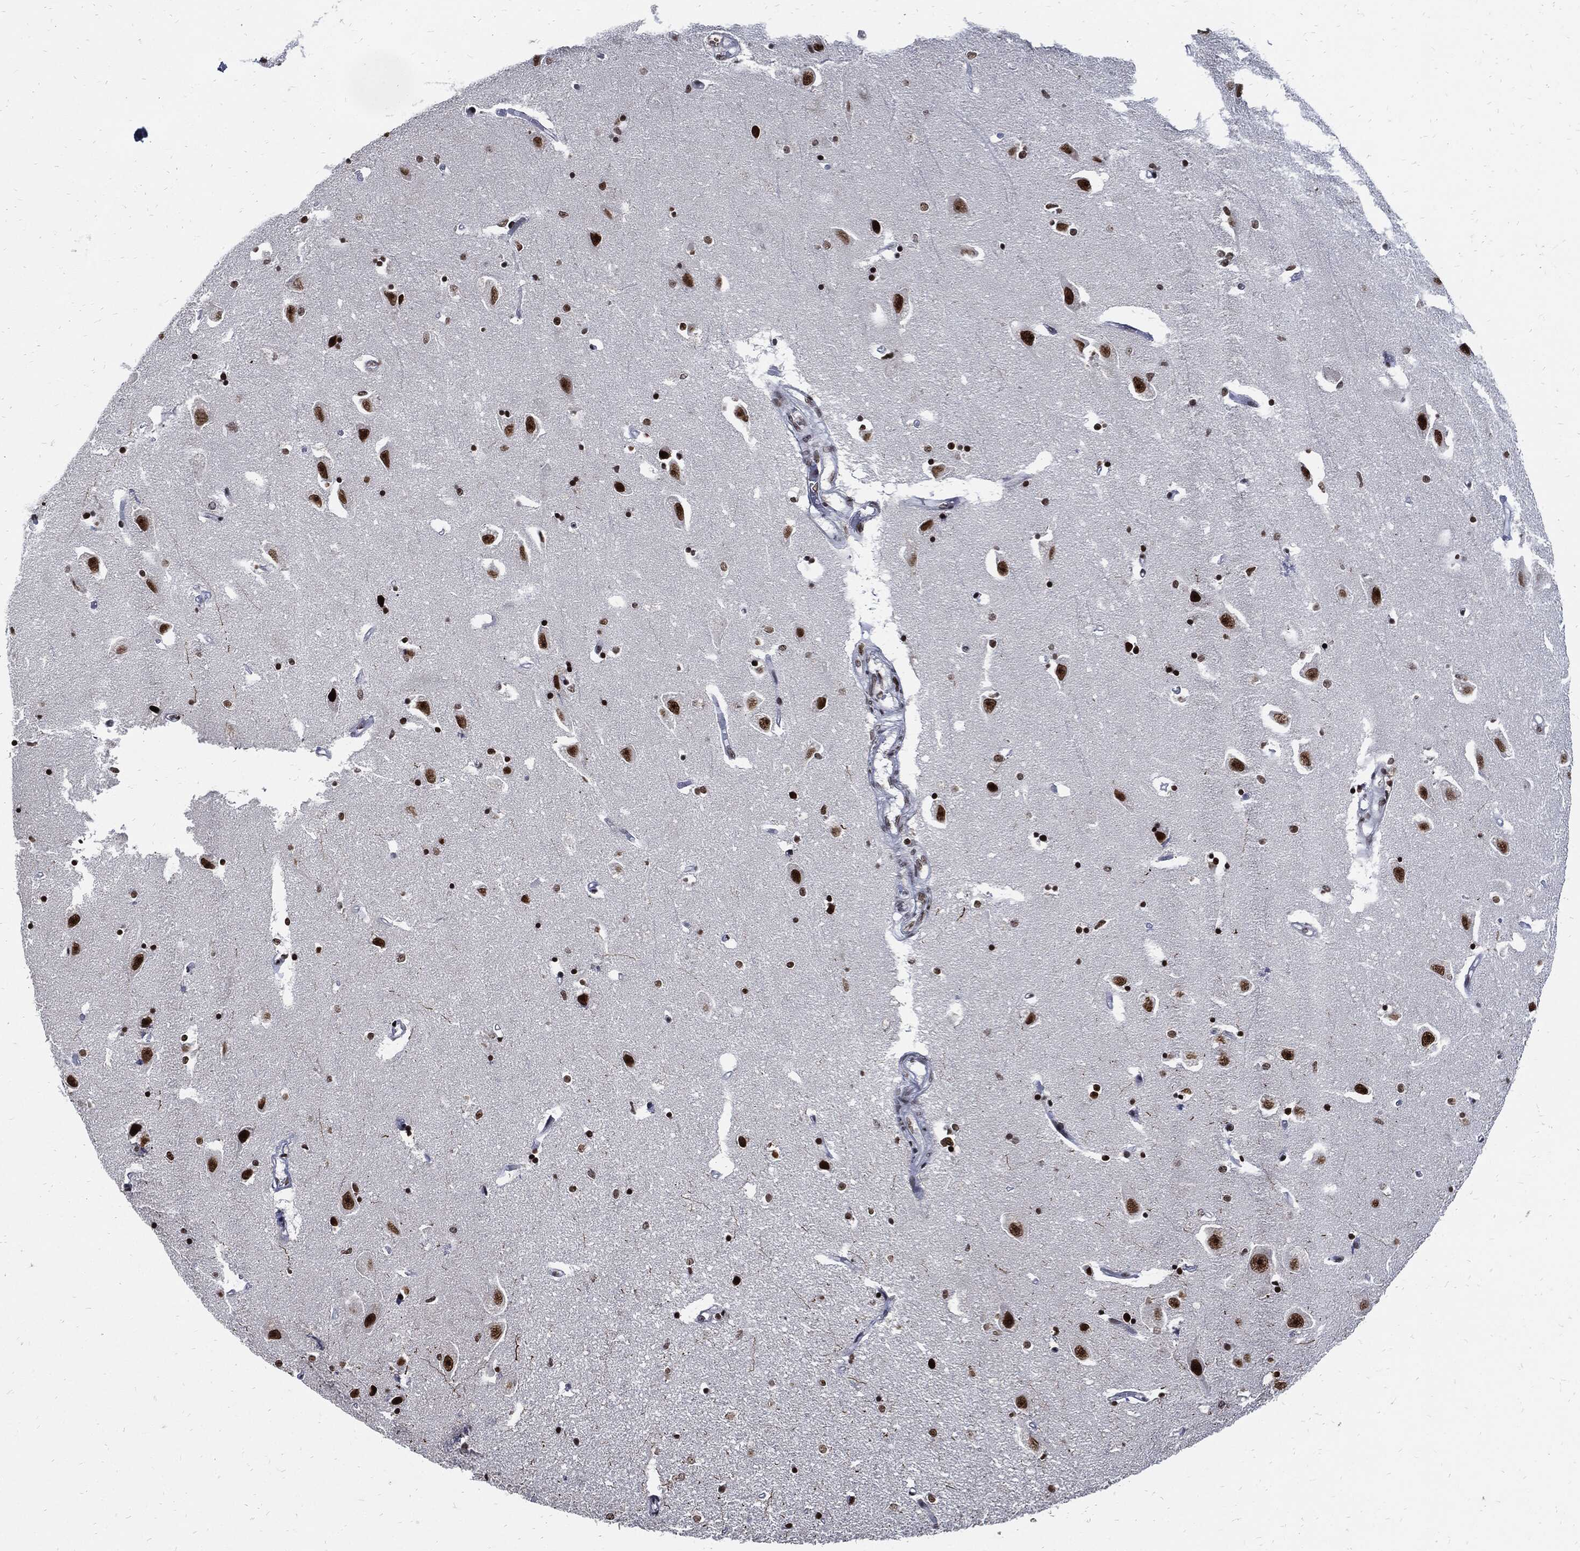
{"staining": {"intensity": "strong", "quantity": ">75%", "location": "nuclear"}, "tissue": "hippocampus", "cell_type": "Glial cells", "image_type": "normal", "snomed": [{"axis": "morphology", "description": "Normal tissue, NOS"}, {"axis": "topography", "description": "Lateral ventricle wall"}, {"axis": "topography", "description": "Hippocampus"}], "caption": "High-magnification brightfield microscopy of unremarkable hippocampus stained with DAB (3,3'-diaminobenzidine) (brown) and counterstained with hematoxylin (blue). glial cells exhibit strong nuclear expression is present in approximately>75% of cells. (Stains: DAB (3,3'-diaminobenzidine) in brown, nuclei in blue, Microscopy: brightfield microscopy at high magnification).", "gene": "TERF2", "patient": {"sex": "female", "age": 63}}